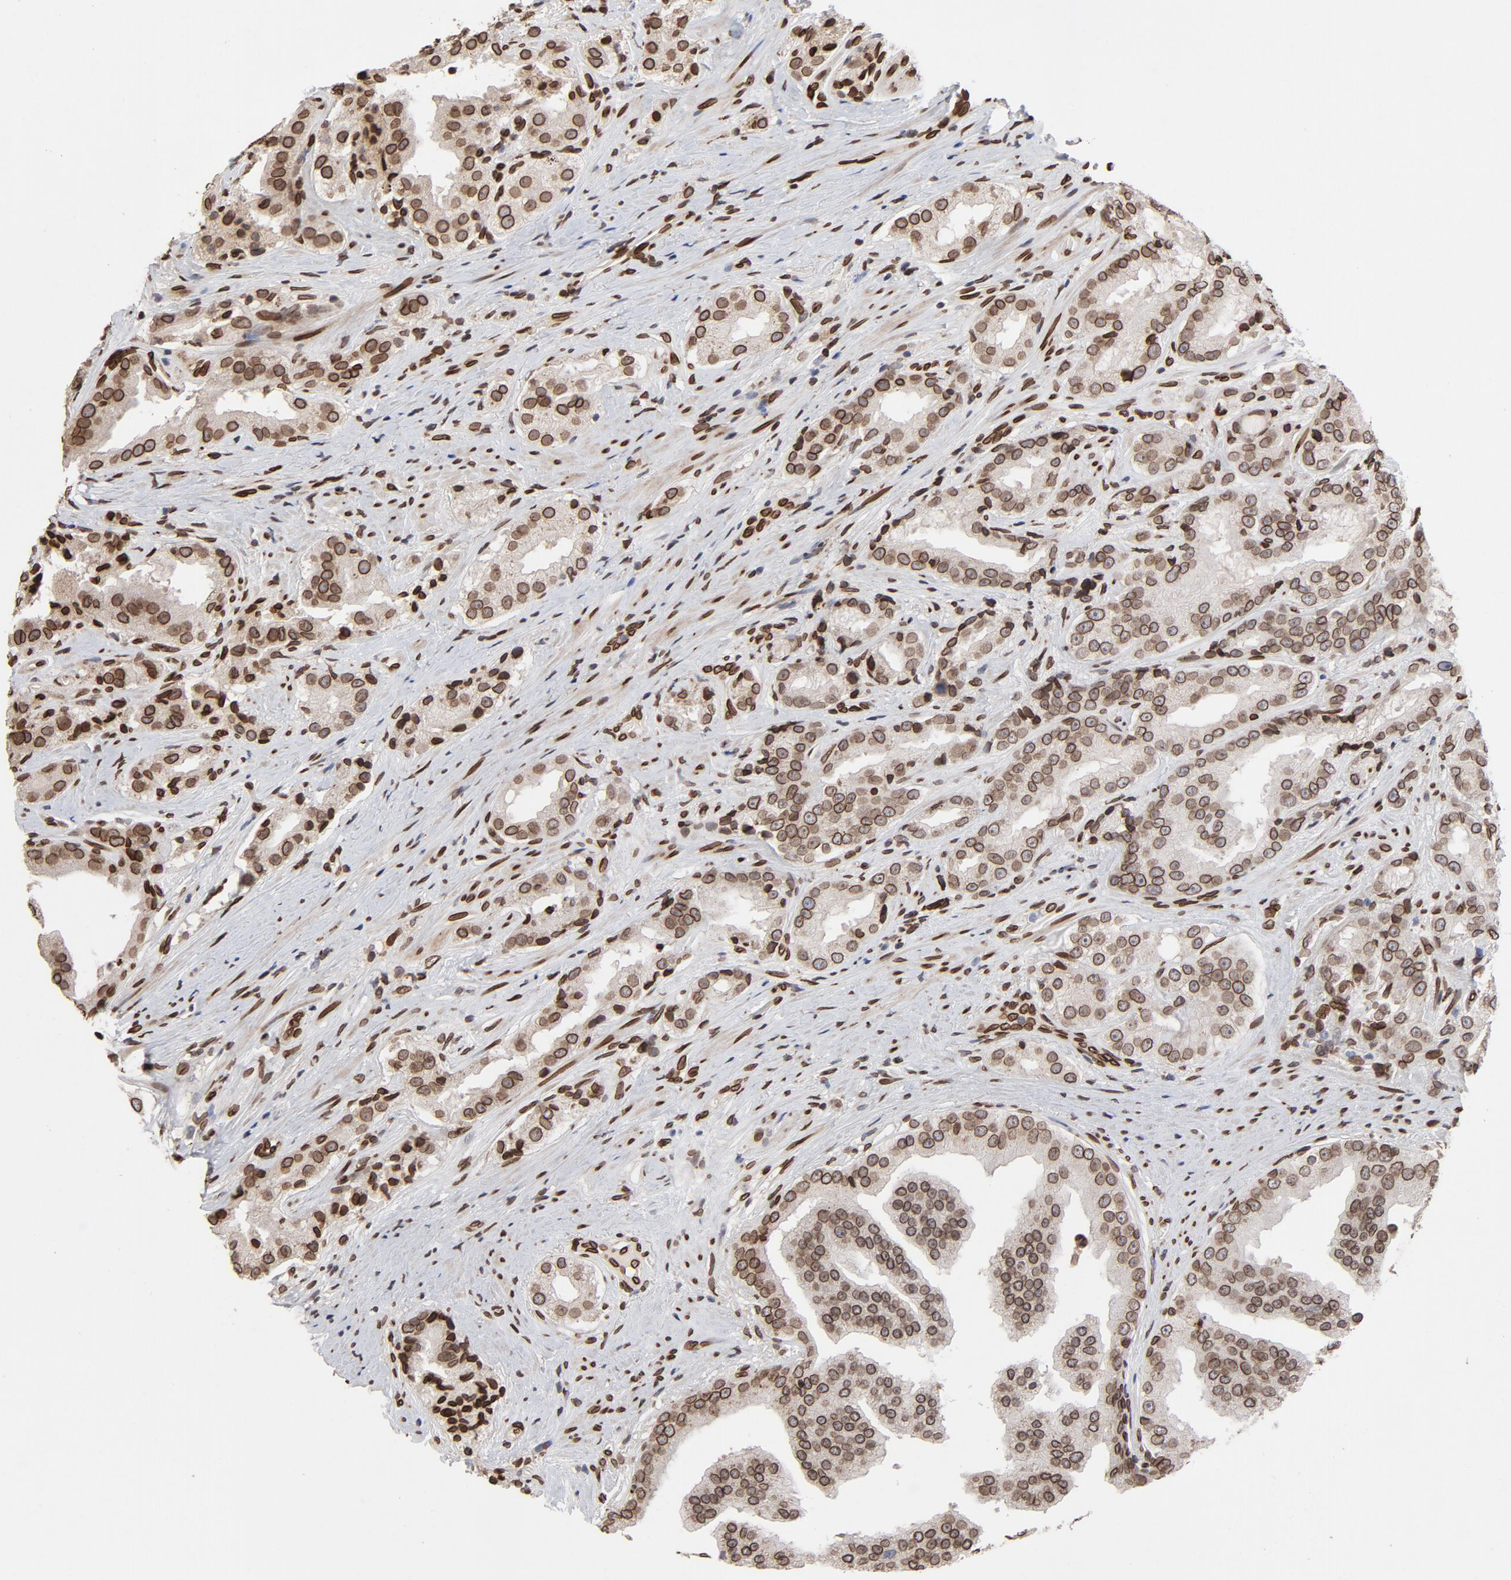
{"staining": {"intensity": "strong", "quantity": ">75%", "location": "cytoplasmic/membranous,nuclear"}, "tissue": "prostate cancer", "cell_type": "Tumor cells", "image_type": "cancer", "snomed": [{"axis": "morphology", "description": "Adenocarcinoma, High grade"}, {"axis": "topography", "description": "Prostate"}], "caption": "DAB immunohistochemical staining of prostate cancer (high-grade adenocarcinoma) reveals strong cytoplasmic/membranous and nuclear protein expression in about >75% of tumor cells. (DAB (3,3'-diaminobenzidine) IHC, brown staining for protein, blue staining for nuclei).", "gene": "LMNA", "patient": {"sex": "male", "age": 73}}